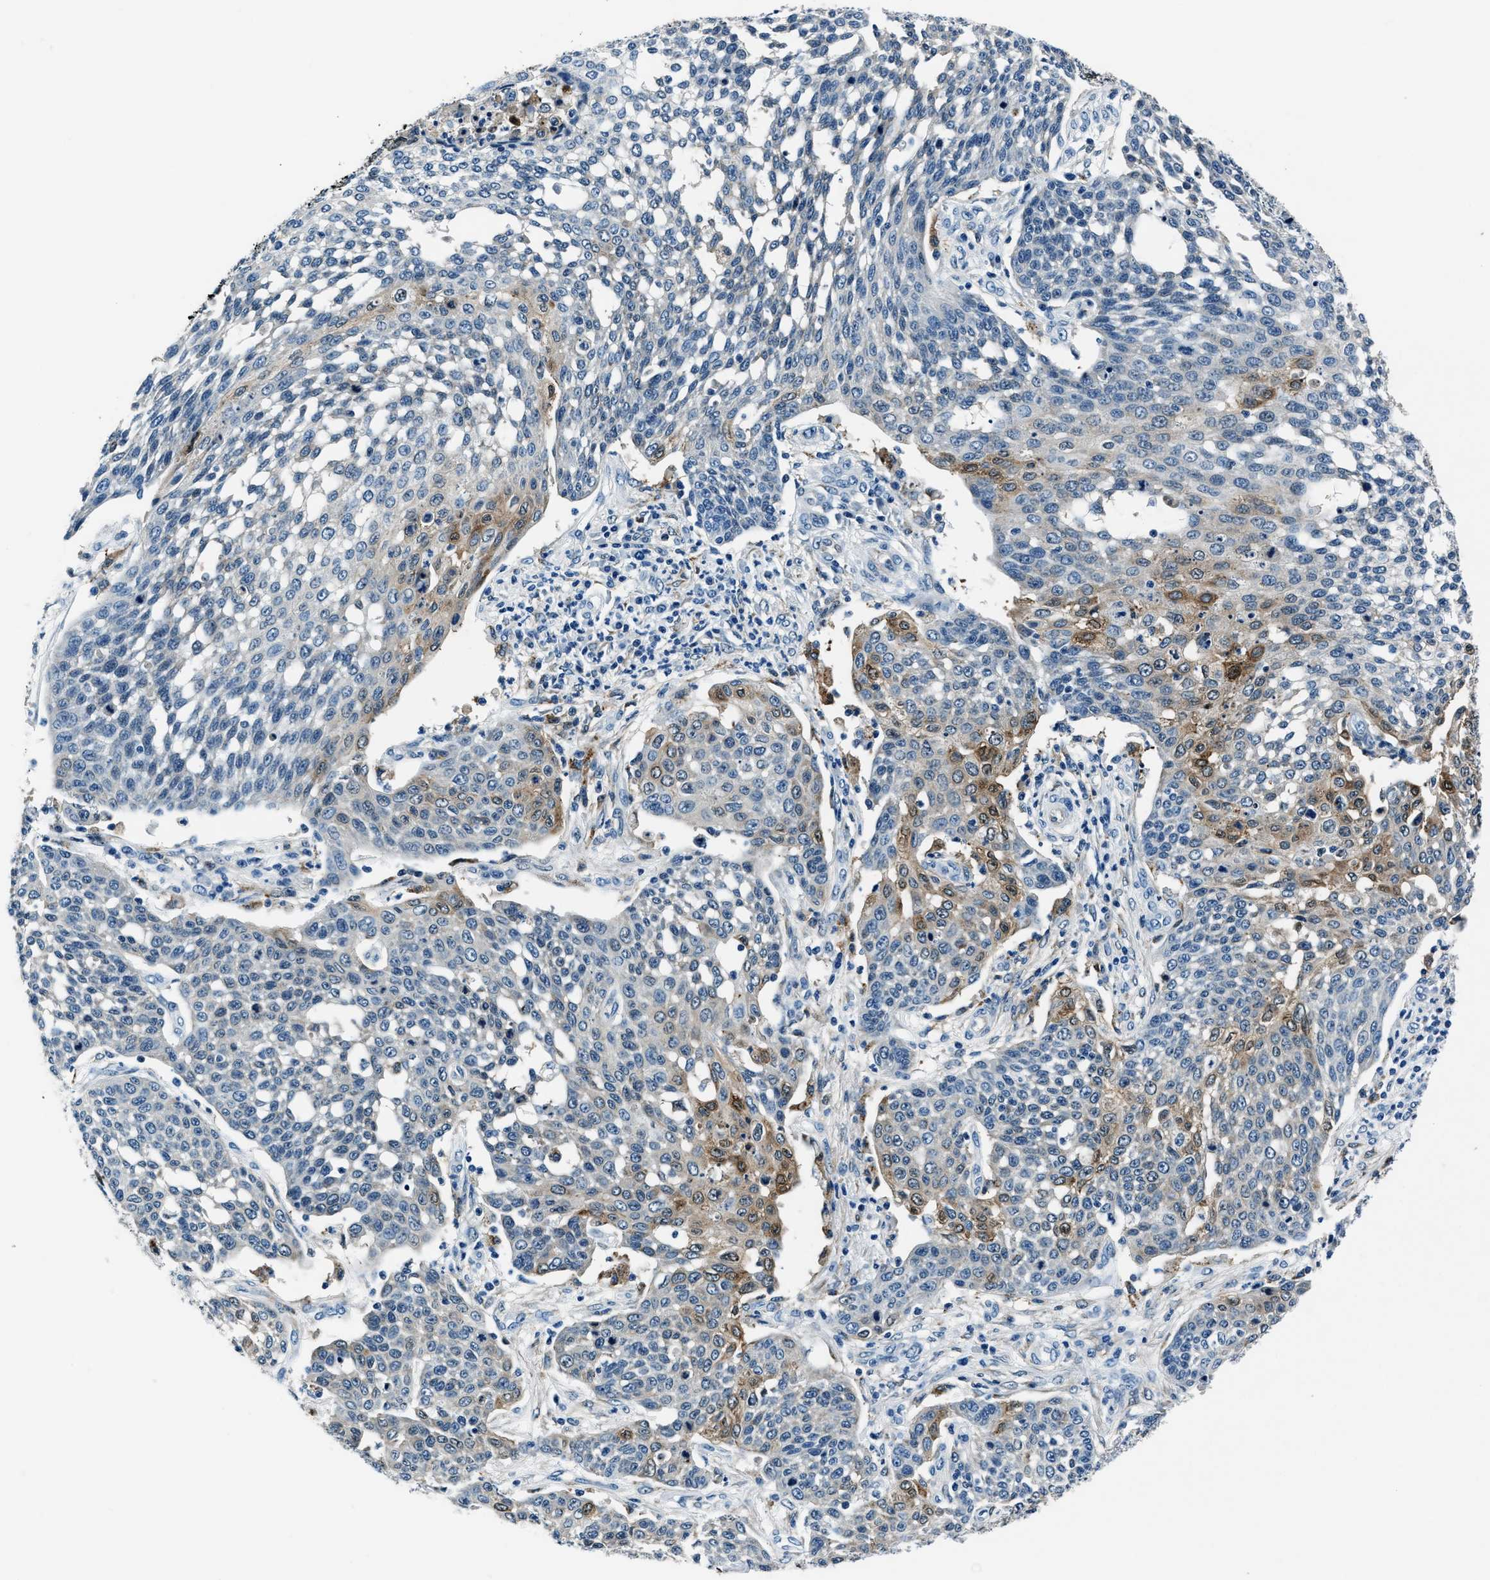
{"staining": {"intensity": "moderate", "quantity": "<25%", "location": "cytoplasmic/membranous"}, "tissue": "cervical cancer", "cell_type": "Tumor cells", "image_type": "cancer", "snomed": [{"axis": "morphology", "description": "Squamous cell carcinoma, NOS"}, {"axis": "topography", "description": "Cervix"}], "caption": "IHC (DAB) staining of human cervical cancer (squamous cell carcinoma) displays moderate cytoplasmic/membranous protein expression in approximately <25% of tumor cells.", "gene": "PTPDC1", "patient": {"sex": "female", "age": 34}}